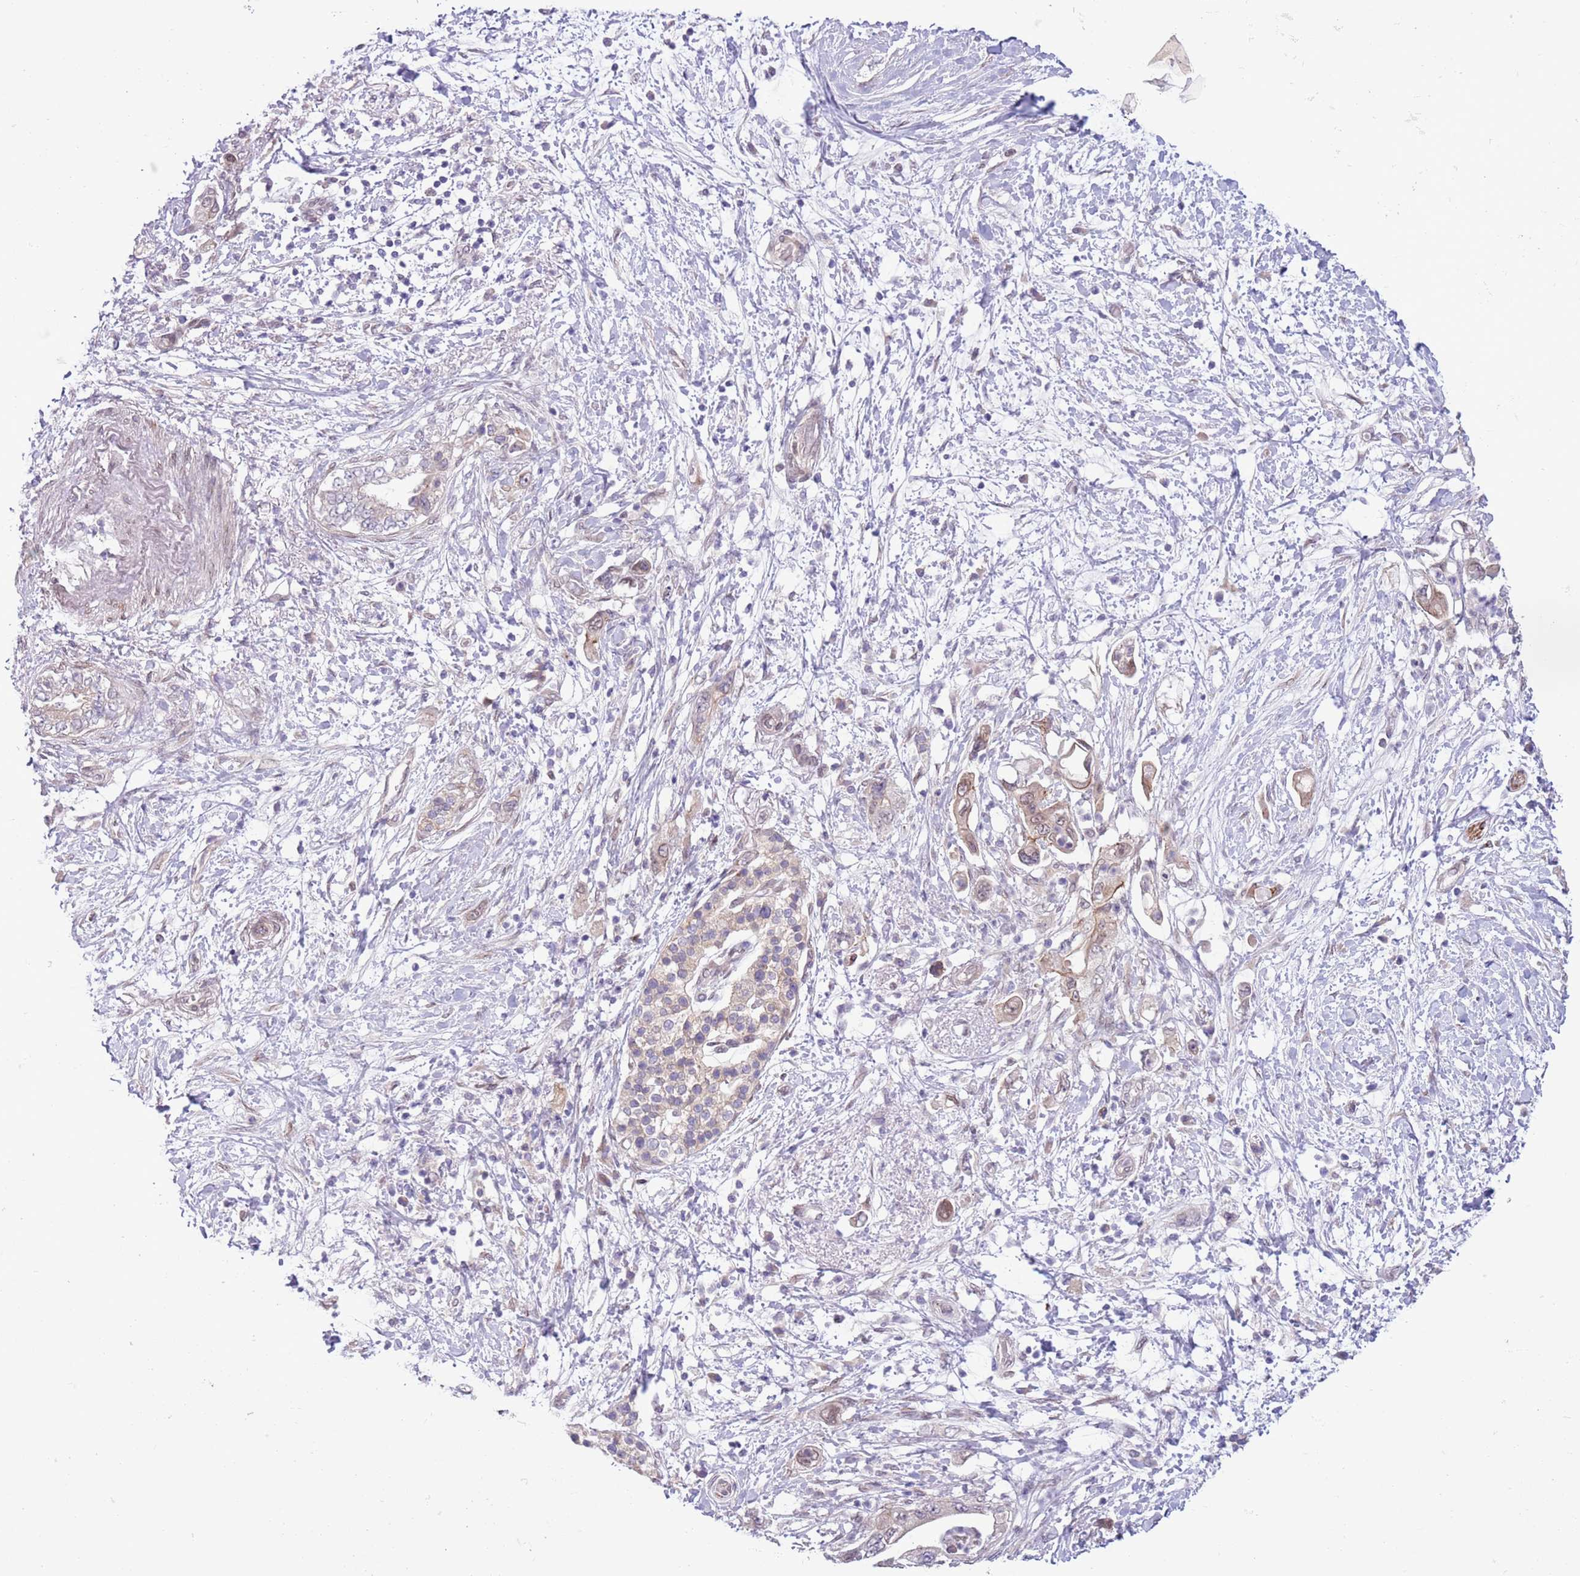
{"staining": {"intensity": "weak", "quantity": "25%-75%", "location": "nuclear"}, "tissue": "pancreatic cancer", "cell_type": "Tumor cells", "image_type": "cancer", "snomed": [{"axis": "morphology", "description": "Adenocarcinoma, NOS"}, {"axis": "topography", "description": "Pancreas"}], "caption": "Immunohistochemical staining of human pancreatic cancer (adenocarcinoma) exhibits low levels of weak nuclear protein expression in approximately 25%-75% of tumor cells.", "gene": "CCND2", "patient": {"sex": "female", "age": 73}}